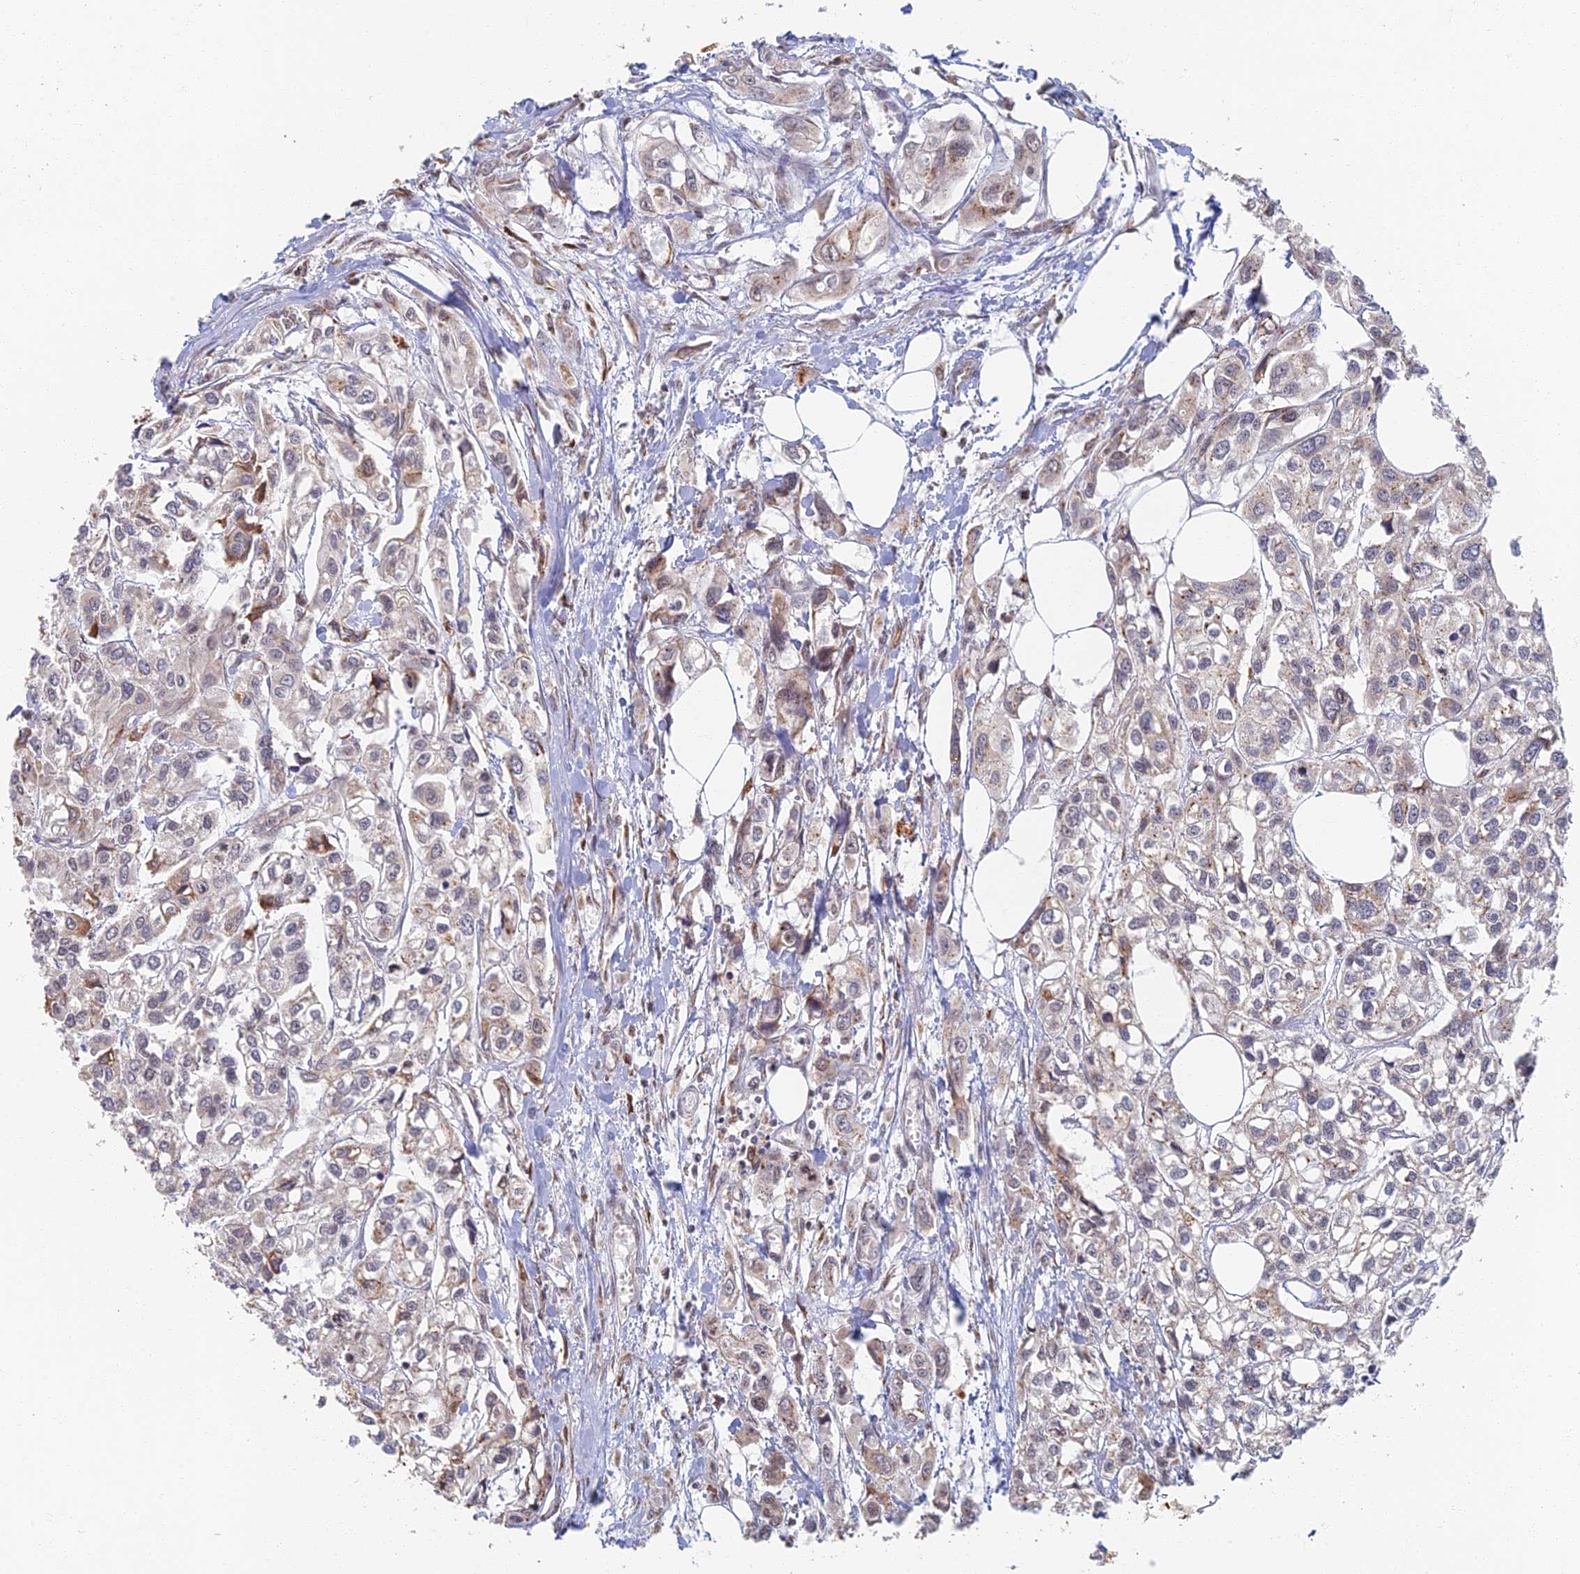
{"staining": {"intensity": "moderate", "quantity": "<25%", "location": "cytoplasmic/membranous"}, "tissue": "urothelial cancer", "cell_type": "Tumor cells", "image_type": "cancer", "snomed": [{"axis": "morphology", "description": "Urothelial carcinoma, High grade"}, {"axis": "topography", "description": "Urinary bladder"}], "caption": "Urothelial cancer was stained to show a protein in brown. There is low levels of moderate cytoplasmic/membranous staining in approximately <25% of tumor cells. The staining was performed using DAB (3,3'-diaminobenzidine) to visualize the protein expression in brown, while the nuclei were stained in blue with hematoxylin (Magnification: 20x).", "gene": "GPATCH1", "patient": {"sex": "male", "age": 67}}